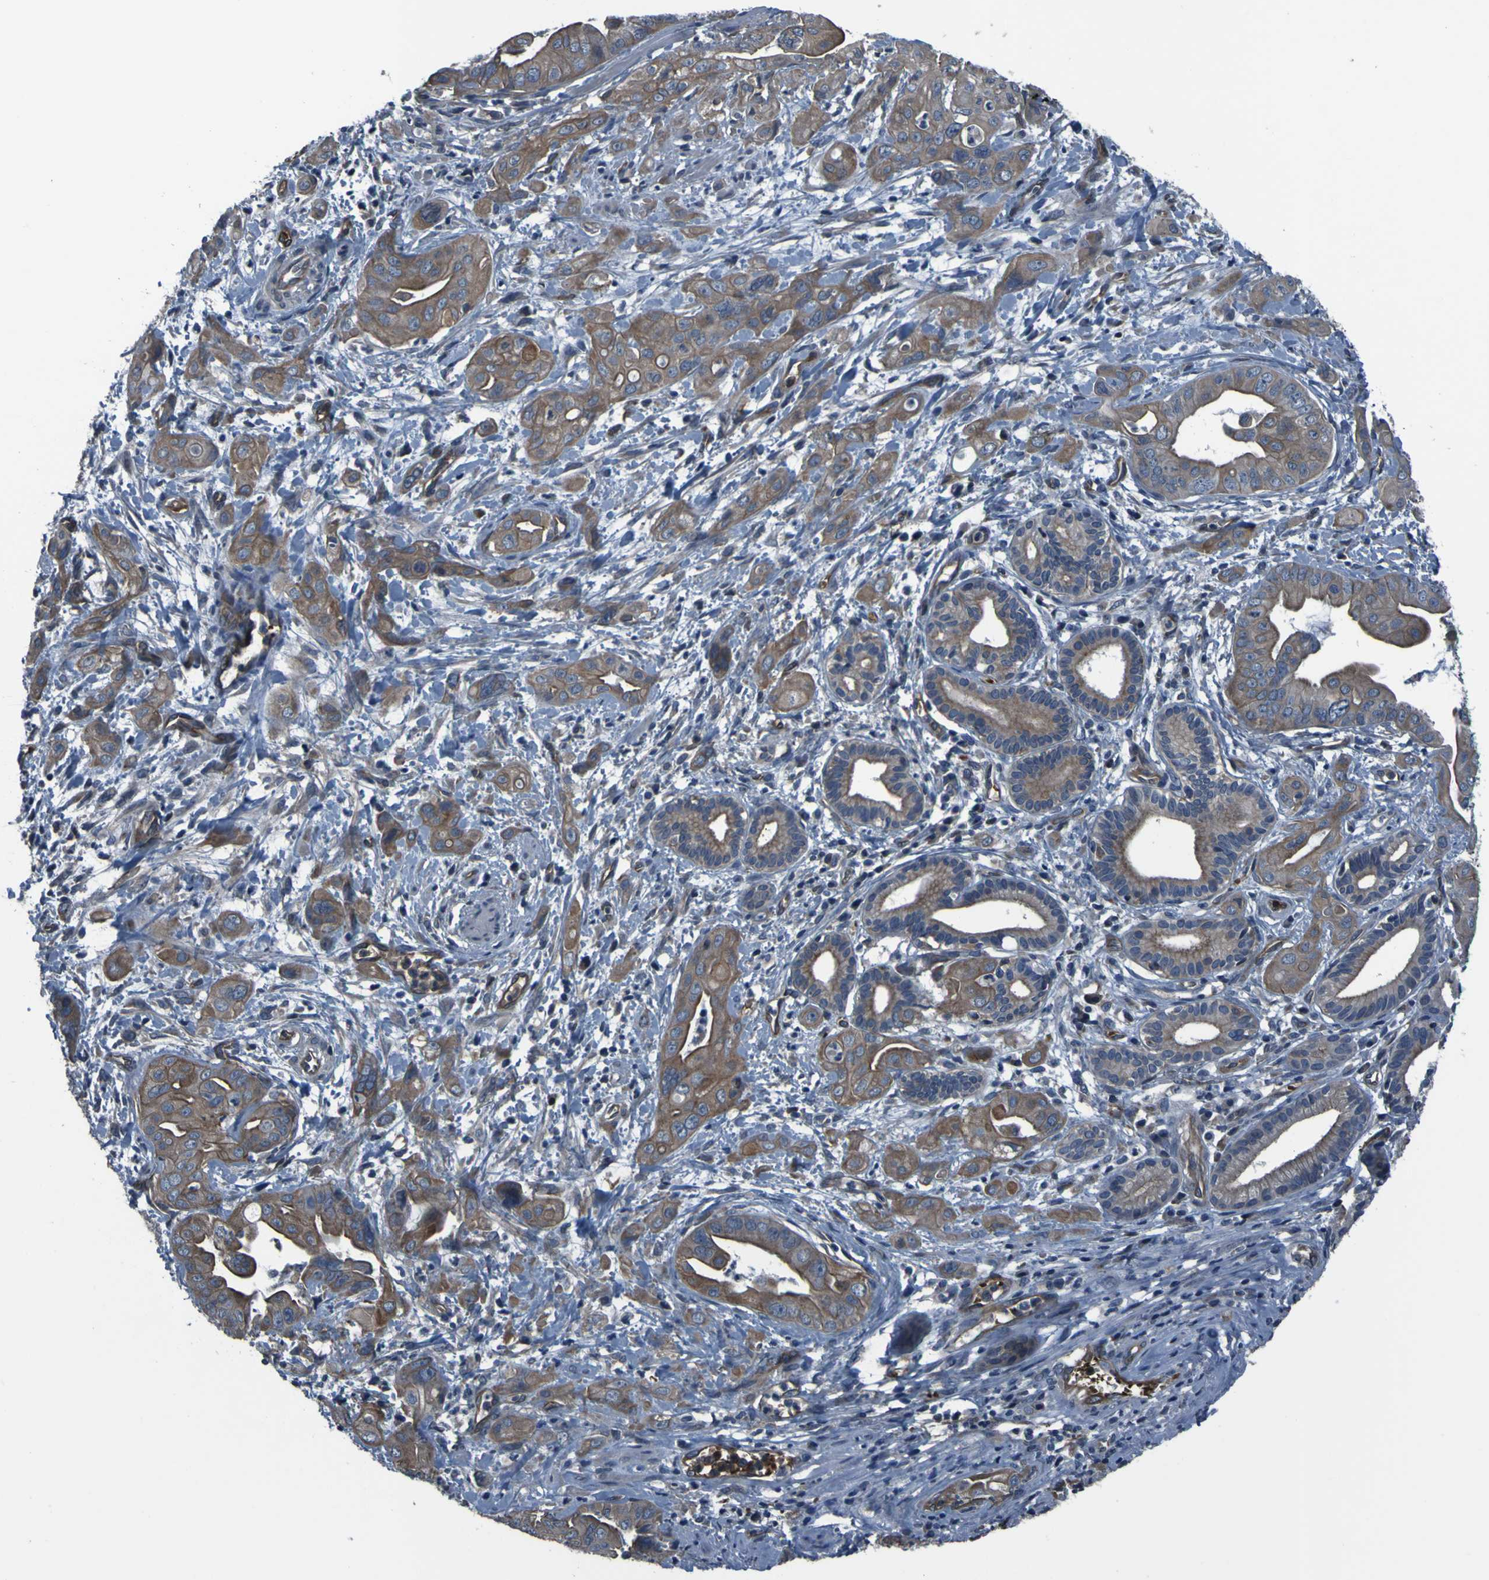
{"staining": {"intensity": "weak", "quantity": ">75%", "location": "cytoplasmic/membranous"}, "tissue": "pancreatic cancer", "cell_type": "Tumor cells", "image_type": "cancer", "snomed": [{"axis": "morphology", "description": "Adenocarcinoma, NOS"}, {"axis": "topography", "description": "Pancreas"}], "caption": "Approximately >75% of tumor cells in pancreatic adenocarcinoma display weak cytoplasmic/membranous protein expression as visualized by brown immunohistochemical staining.", "gene": "GRAMD1A", "patient": {"sex": "female", "age": 75}}